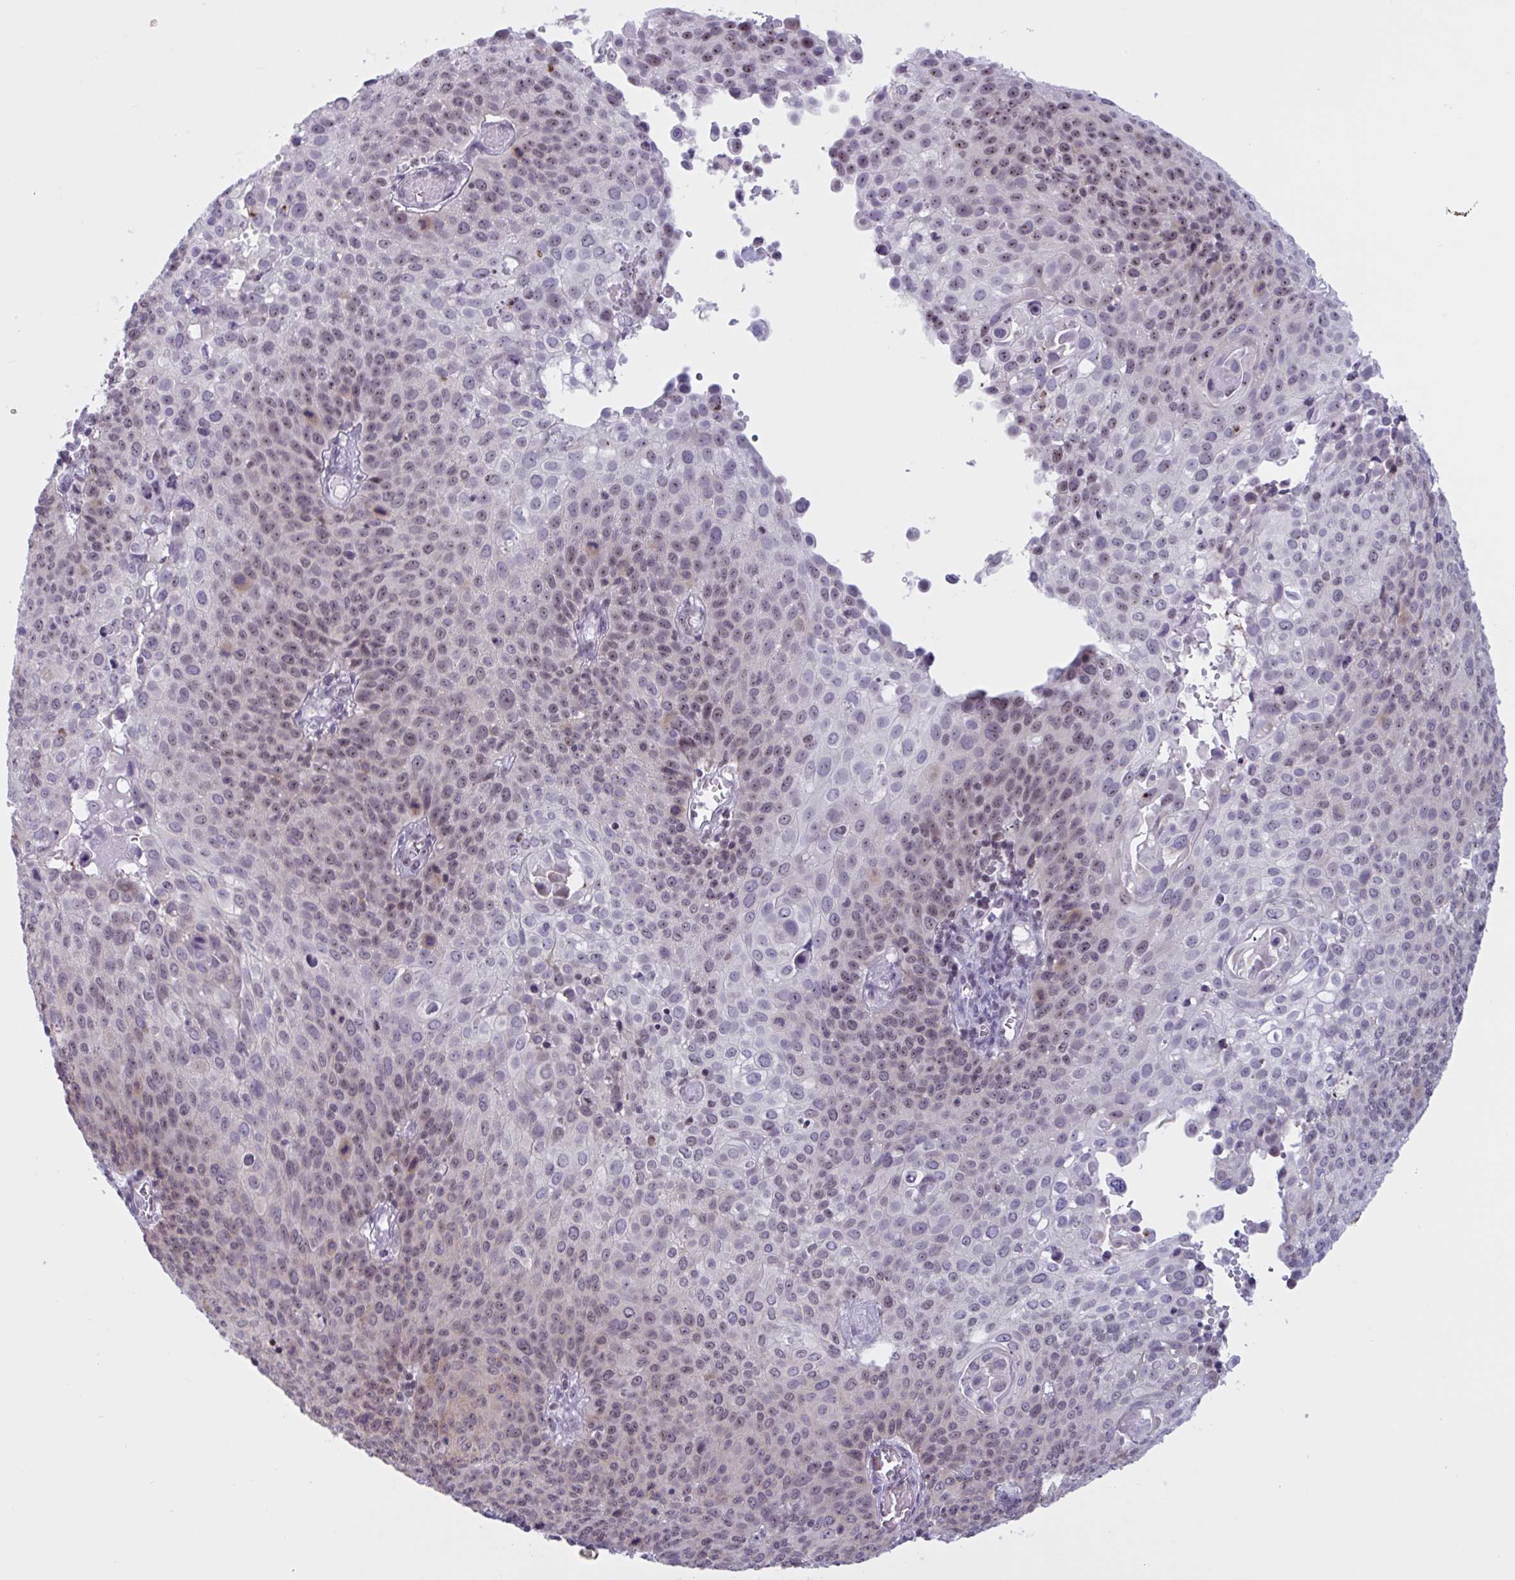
{"staining": {"intensity": "weak", "quantity": "25%-75%", "location": "nuclear"}, "tissue": "cervical cancer", "cell_type": "Tumor cells", "image_type": "cancer", "snomed": [{"axis": "morphology", "description": "Squamous cell carcinoma, NOS"}, {"axis": "topography", "description": "Cervix"}], "caption": "Cervical cancer (squamous cell carcinoma) stained with IHC exhibits weak nuclear positivity in about 25%-75% of tumor cells.", "gene": "TGM6", "patient": {"sex": "female", "age": 65}}